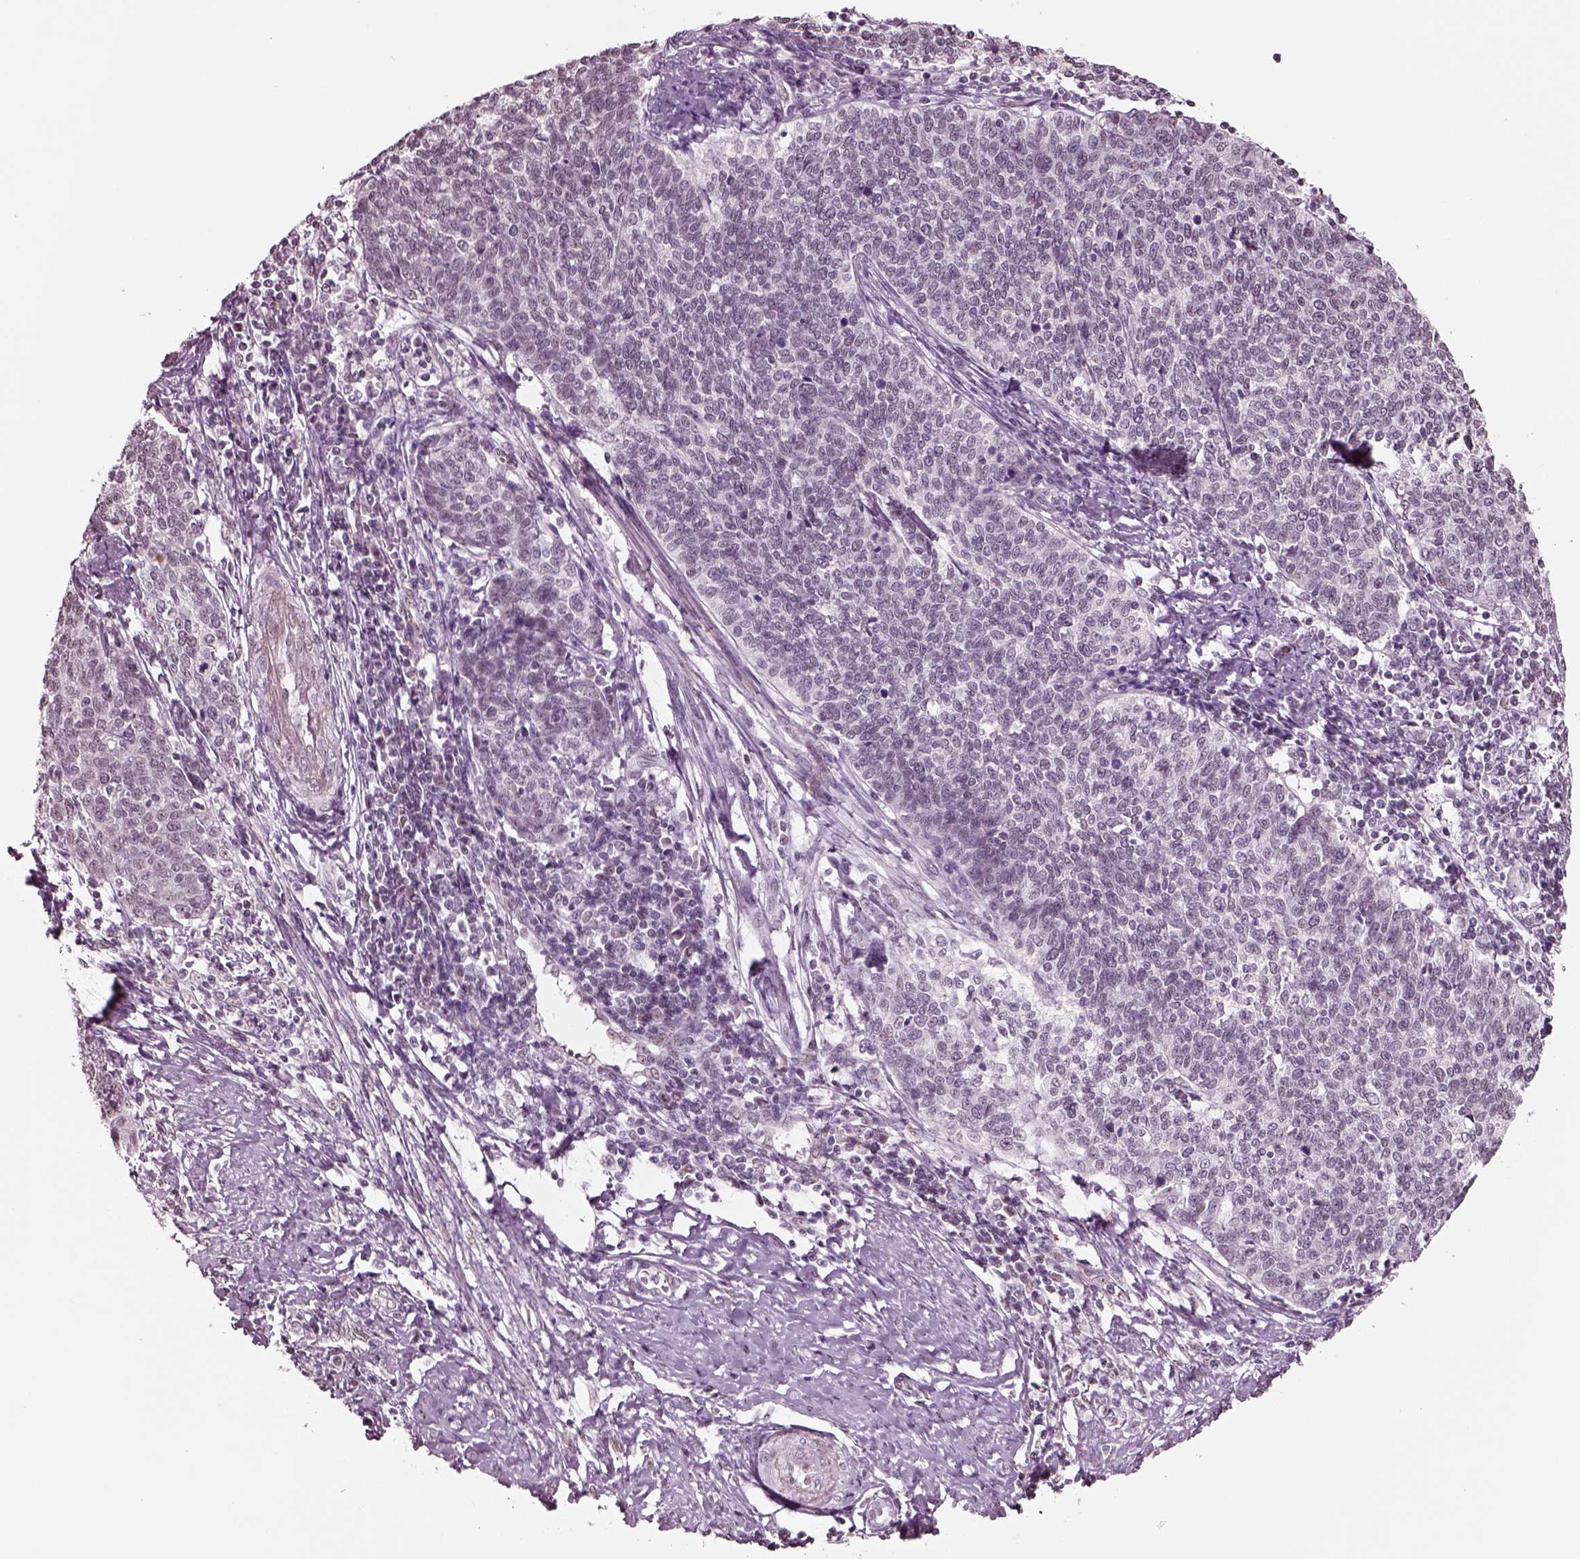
{"staining": {"intensity": "negative", "quantity": "none", "location": "none"}, "tissue": "cervical cancer", "cell_type": "Tumor cells", "image_type": "cancer", "snomed": [{"axis": "morphology", "description": "Squamous cell carcinoma, NOS"}, {"axis": "topography", "description": "Cervix"}], "caption": "Immunohistochemistry image of neoplastic tissue: cervical cancer stained with DAB (3,3'-diaminobenzidine) exhibits no significant protein positivity in tumor cells.", "gene": "SEPHS1", "patient": {"sex": "female", "age": 39}}